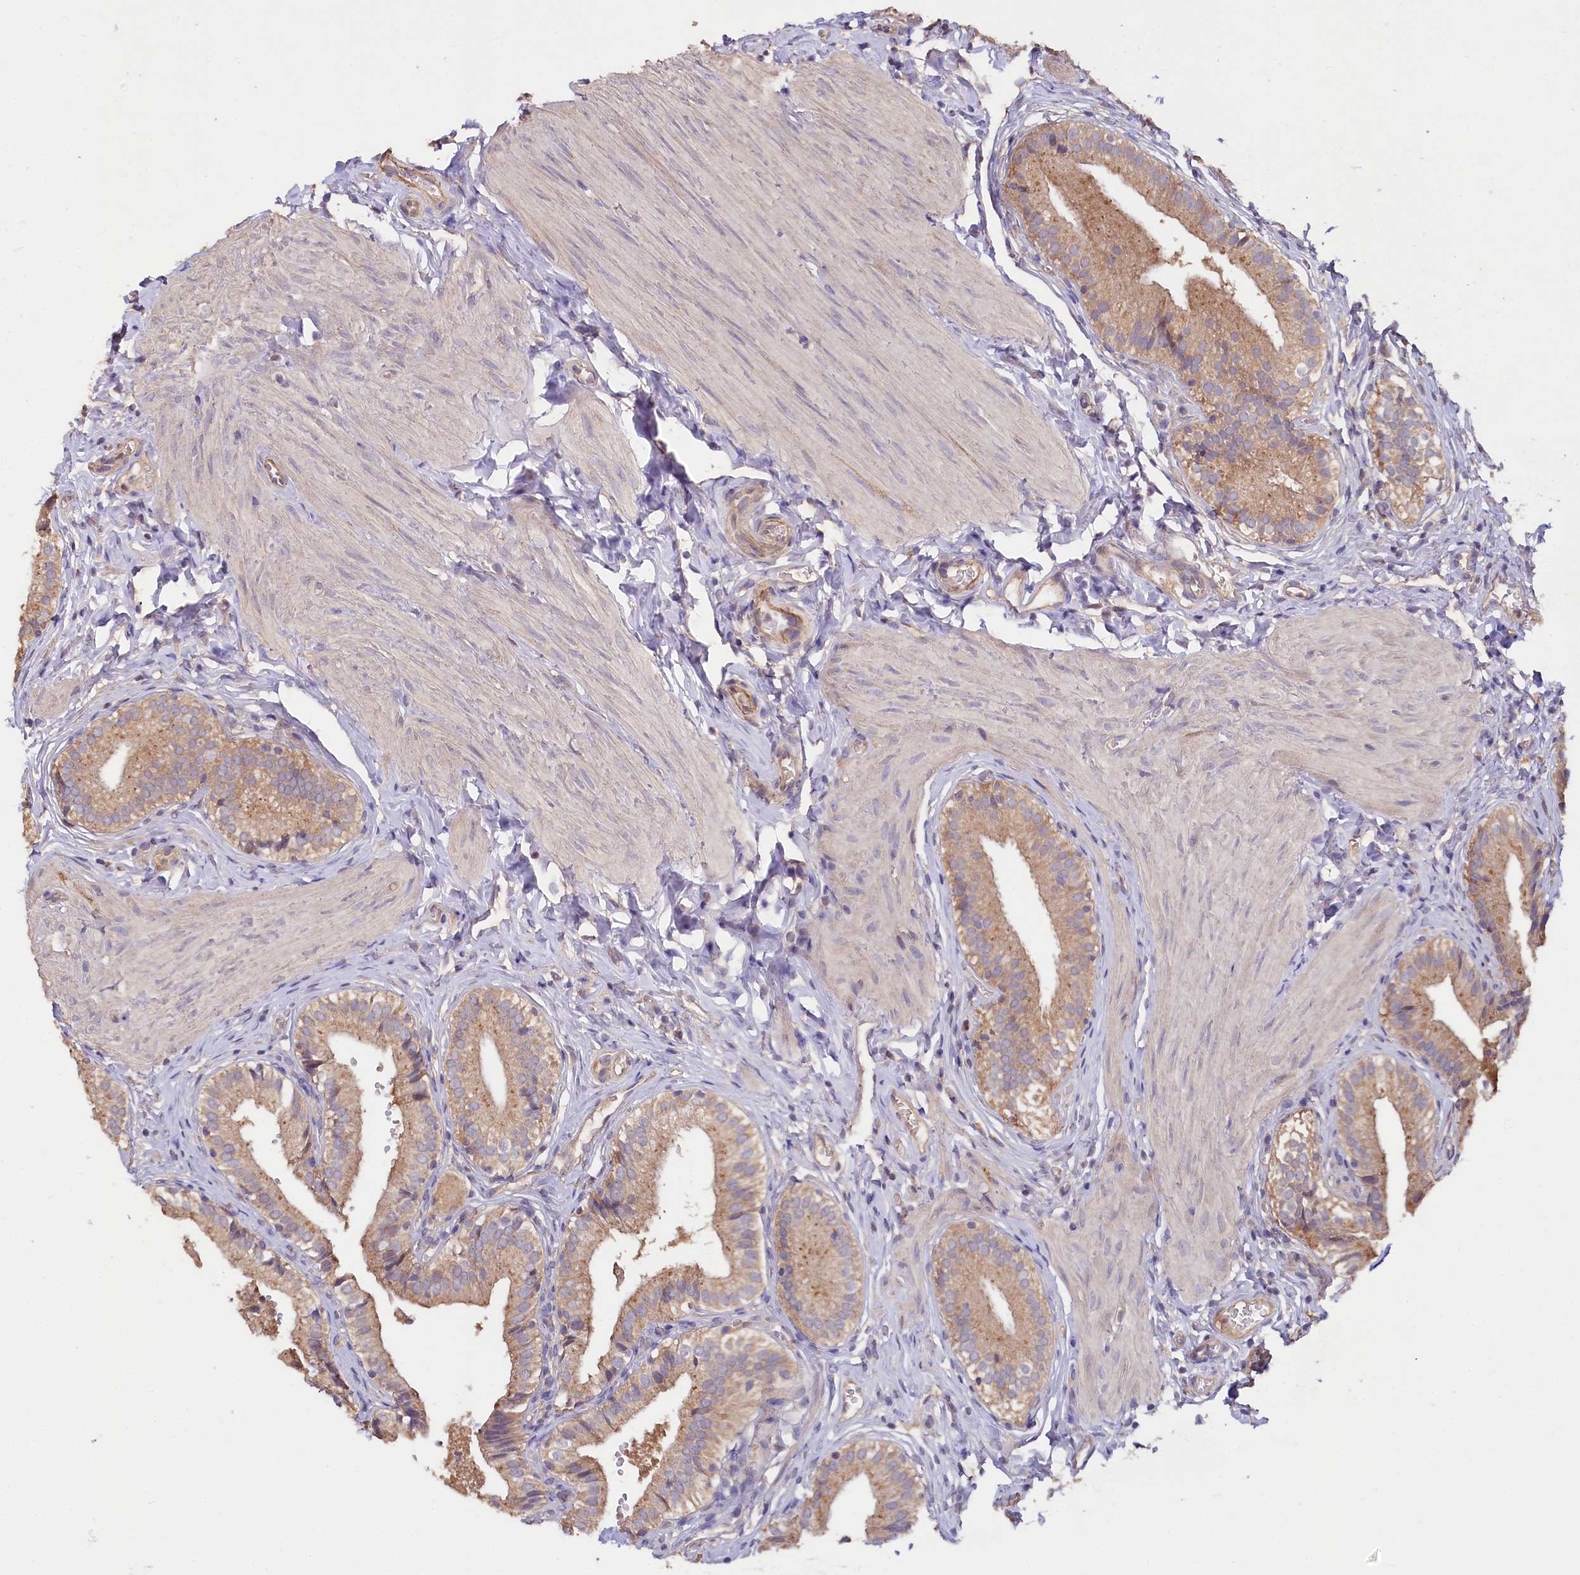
{"staining": {"intensity": "moderate", "quantity": "25%-75%", "location": "cytoplasmic/membranous"}, "tissue": "gallbladder", "cell_type": "Glandular cells", "image_type": "normal", "snomed": [{"axis": "morphology", "description": "Normal tissue, NOS"}, {"axis": "topography", "description": "Gallbladder"}], "caption": "Protein staining by immunohistochemistry exhibits moderate cytoplasmic/membranous positivity in approximately 25%-75% of glandular cells in benign gallbladder. Using DAB (brown) and hematoxylin (blue) stains, captured at high magnification using brightfield microscopy.", "gene": "ETFBKMT", "patient": {"sex": "female", "age": 47}}